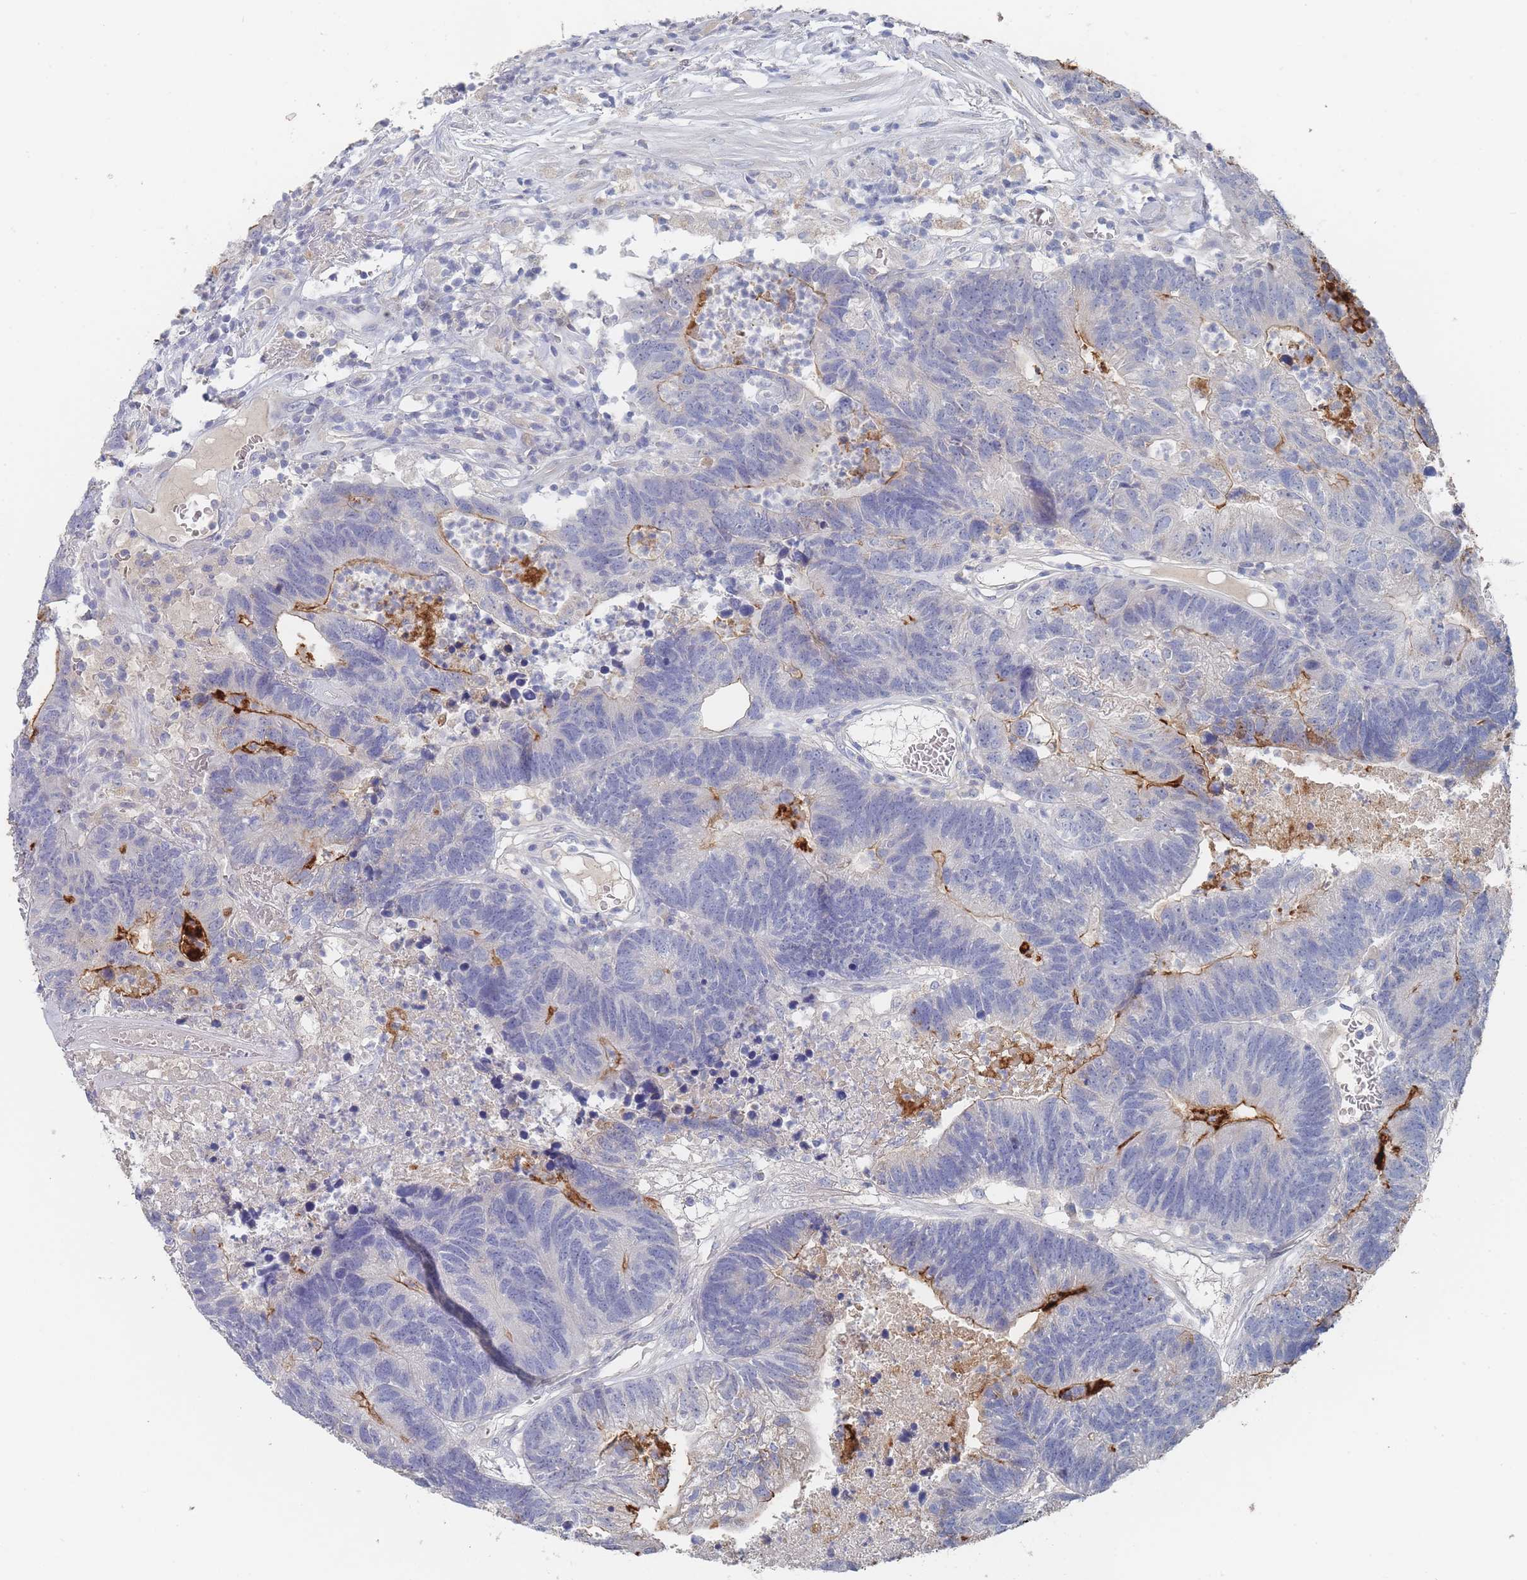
{"staining": {"intensity": "negative", "quantity": "none", "location": "none"}, "tissue": "colorectal cancer", "cell_type": "Tumor cells", "image_type": "cancer", "snomed": [{"axis": "morphology", "description": "Adenocarcinoma, NOS"}, {"axis": "topography", "description": "Colon"}], "caption": "An image of human colorectal cancer is negative for staining in tumor cells.", "gene": "ACAD11", "patient": {"sex": "female", "age": 48}}